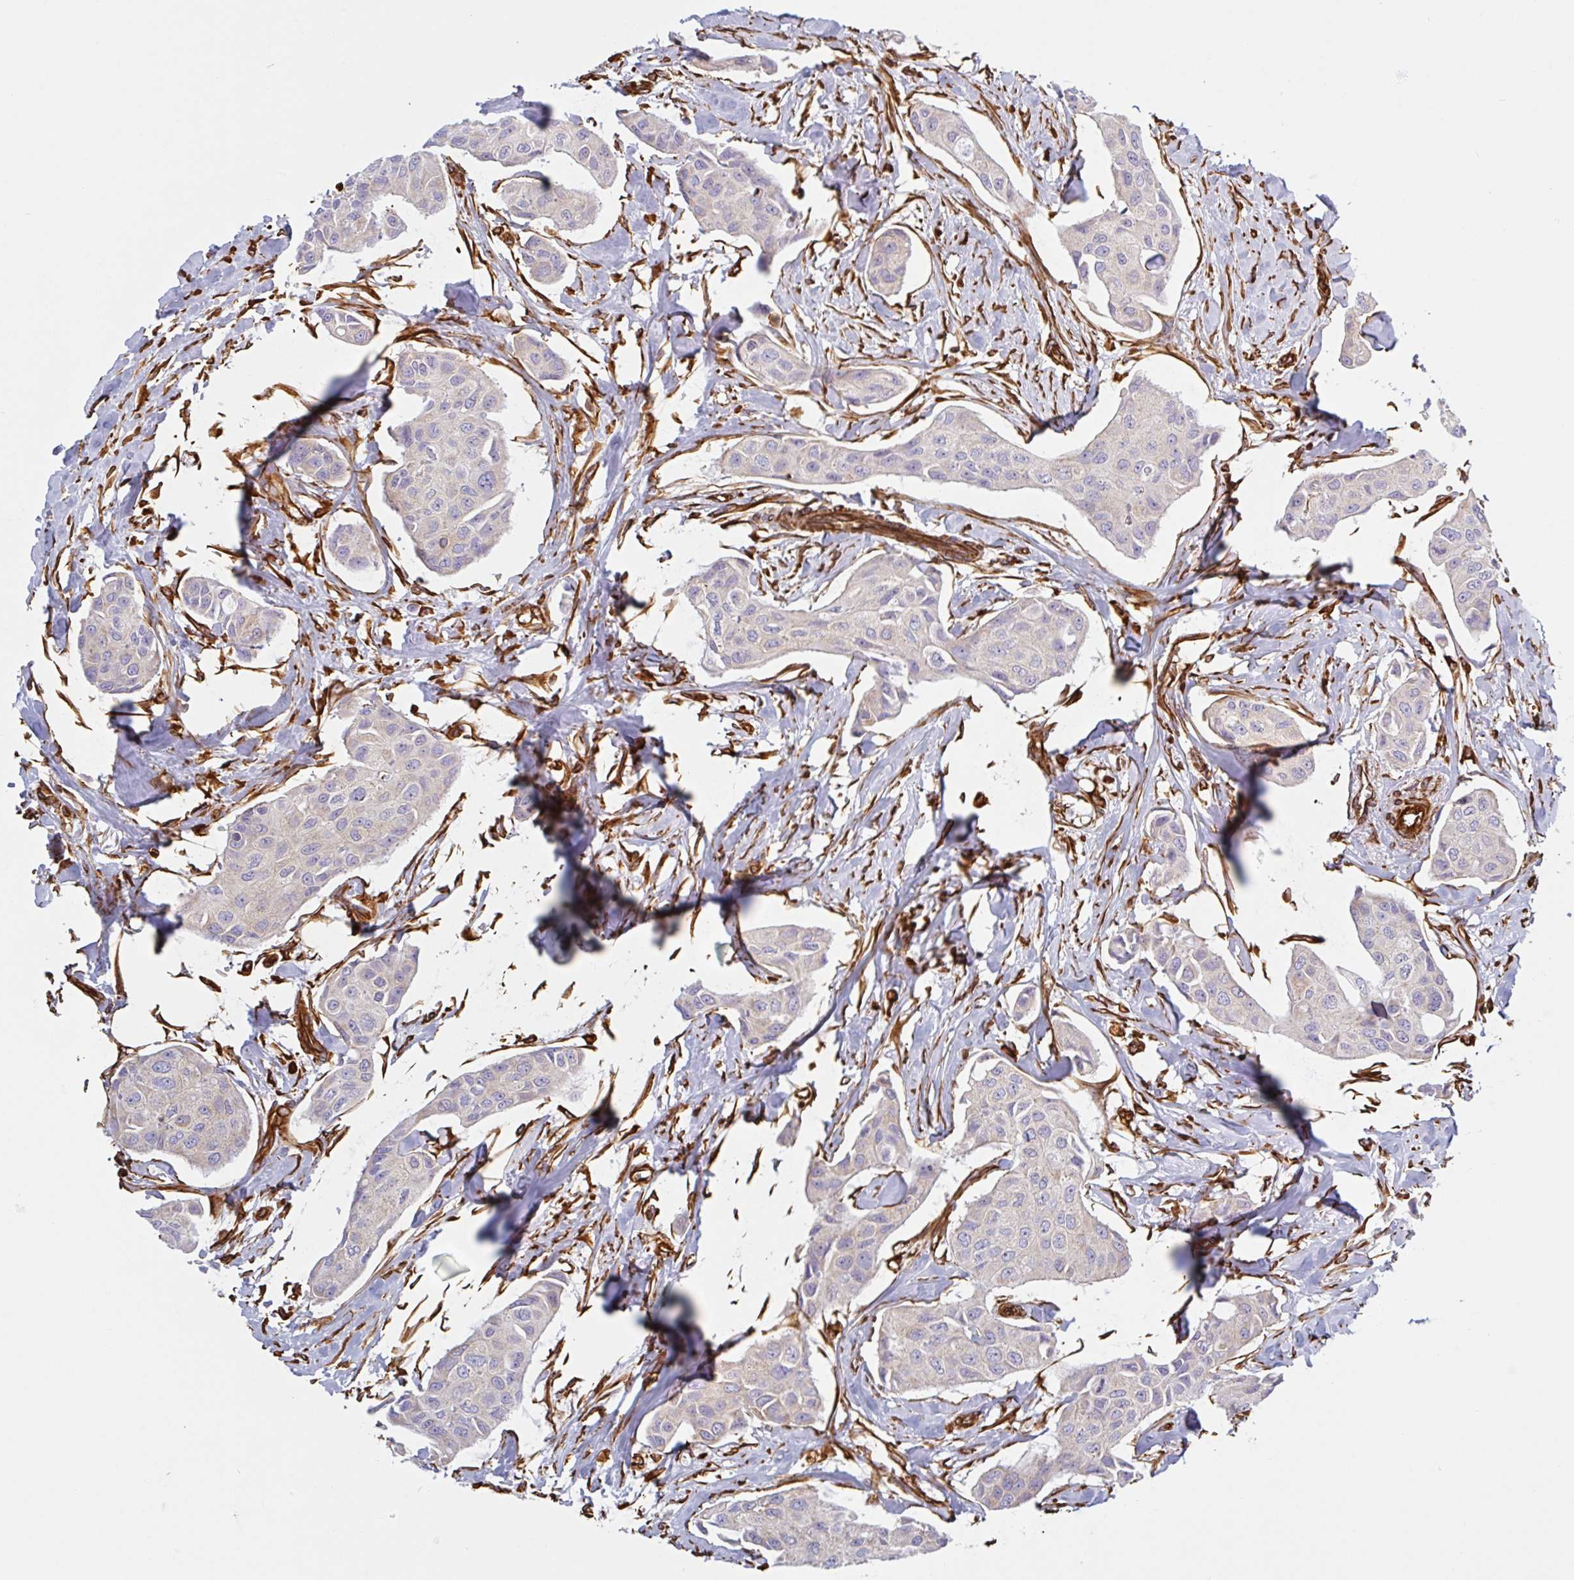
{"staining": {"intensity": "negative", "quantity": "none", "location": "none"}, "tissue": "breast cancer", "cell_type": "Tumor cells", "image_type": "cancer", "snomed": [{"axis": "morphology", "description": "Duct carcinoma"}, {"axis": "topography", "description": "Breast"}, {"axis": "topography", "description": "Lymph node"}], "caption": "Immunohistochemistry micrograph of breast cancer stained for a protein (brown), which reveals no staining in tumor cells.", "gene": "PPFIA1", "patient": {"sex": "female", "age": 80}}